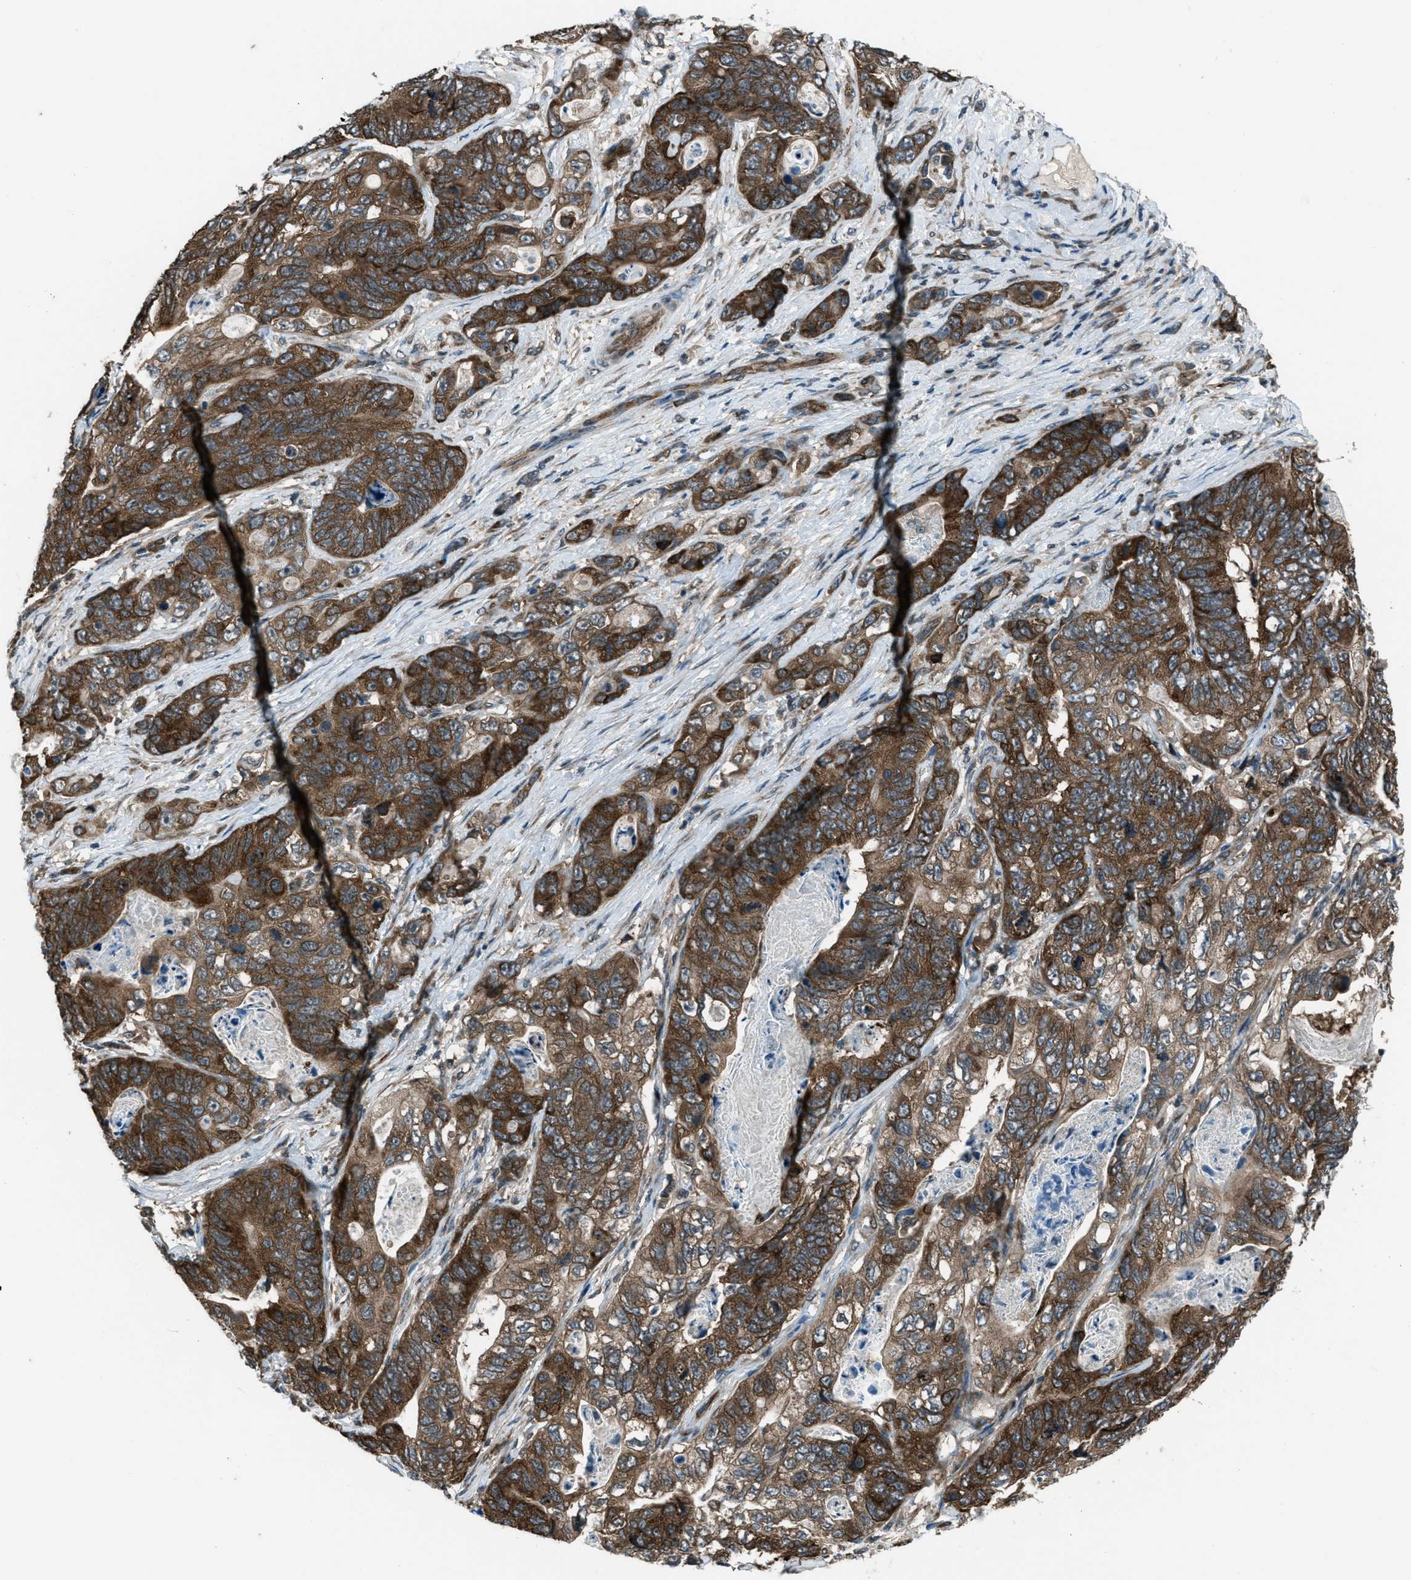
{"staining": {"intensity": "strong", "quantity": ">75%", "location": "cytoplasmic/membranous"}, "tissue": "stomach cancer", "cell_type": "Tumor cells", "image_type": "cancer", "snomed": [{"axis": "morphology", "description": "Adenocarcinoma, NOS"}, {"axis": "topography", "description": "Stomach"}], "caption": "There is high levels of strong cytoplasmic/membranous expression in tumor cells of stomach cancer (adenocarcinoma), as demonstrated by immunohistochemical staining (brown color).", "gene": "ASAP2", "patient": {"sex": "female", "age": 89}}